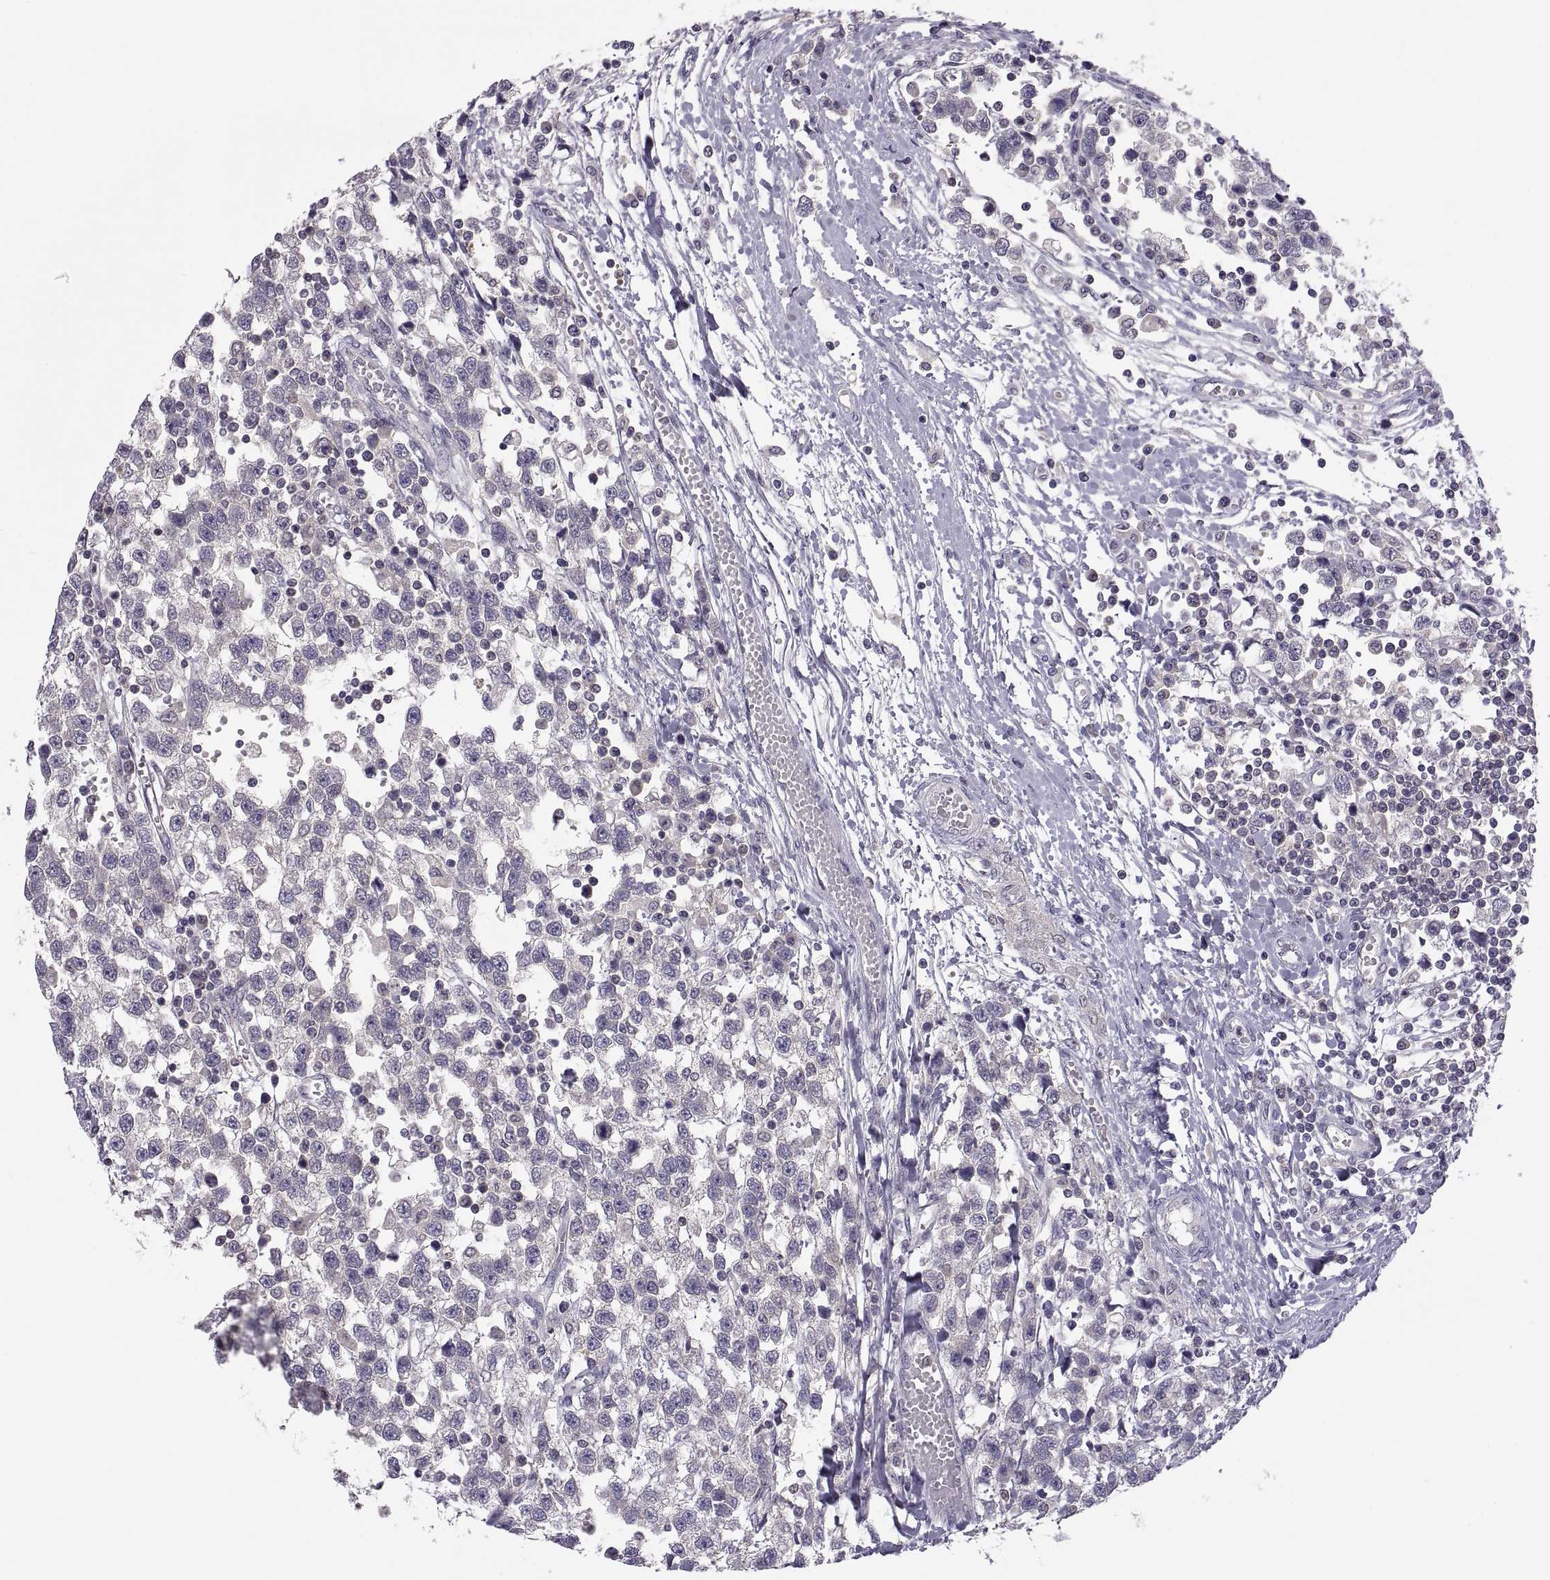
{"staining": {"intensity": "negative", "quantity": "none", "location": "none"}, "tissue": "testis cancer", "cell_type": "Tumor cells", "image_type": "cancer", "snomed": [{"axis": "morphology", "description": "Seminoma, NOS"}, {"axis": "topography", "description": "Testis"}], "caption": "This is a photomicrograph of IHC staining of seminoma (testis), which shows no staining in tumor cells.", "gene": "FGF9", "patient": {"sex": "male", "age": 34}}